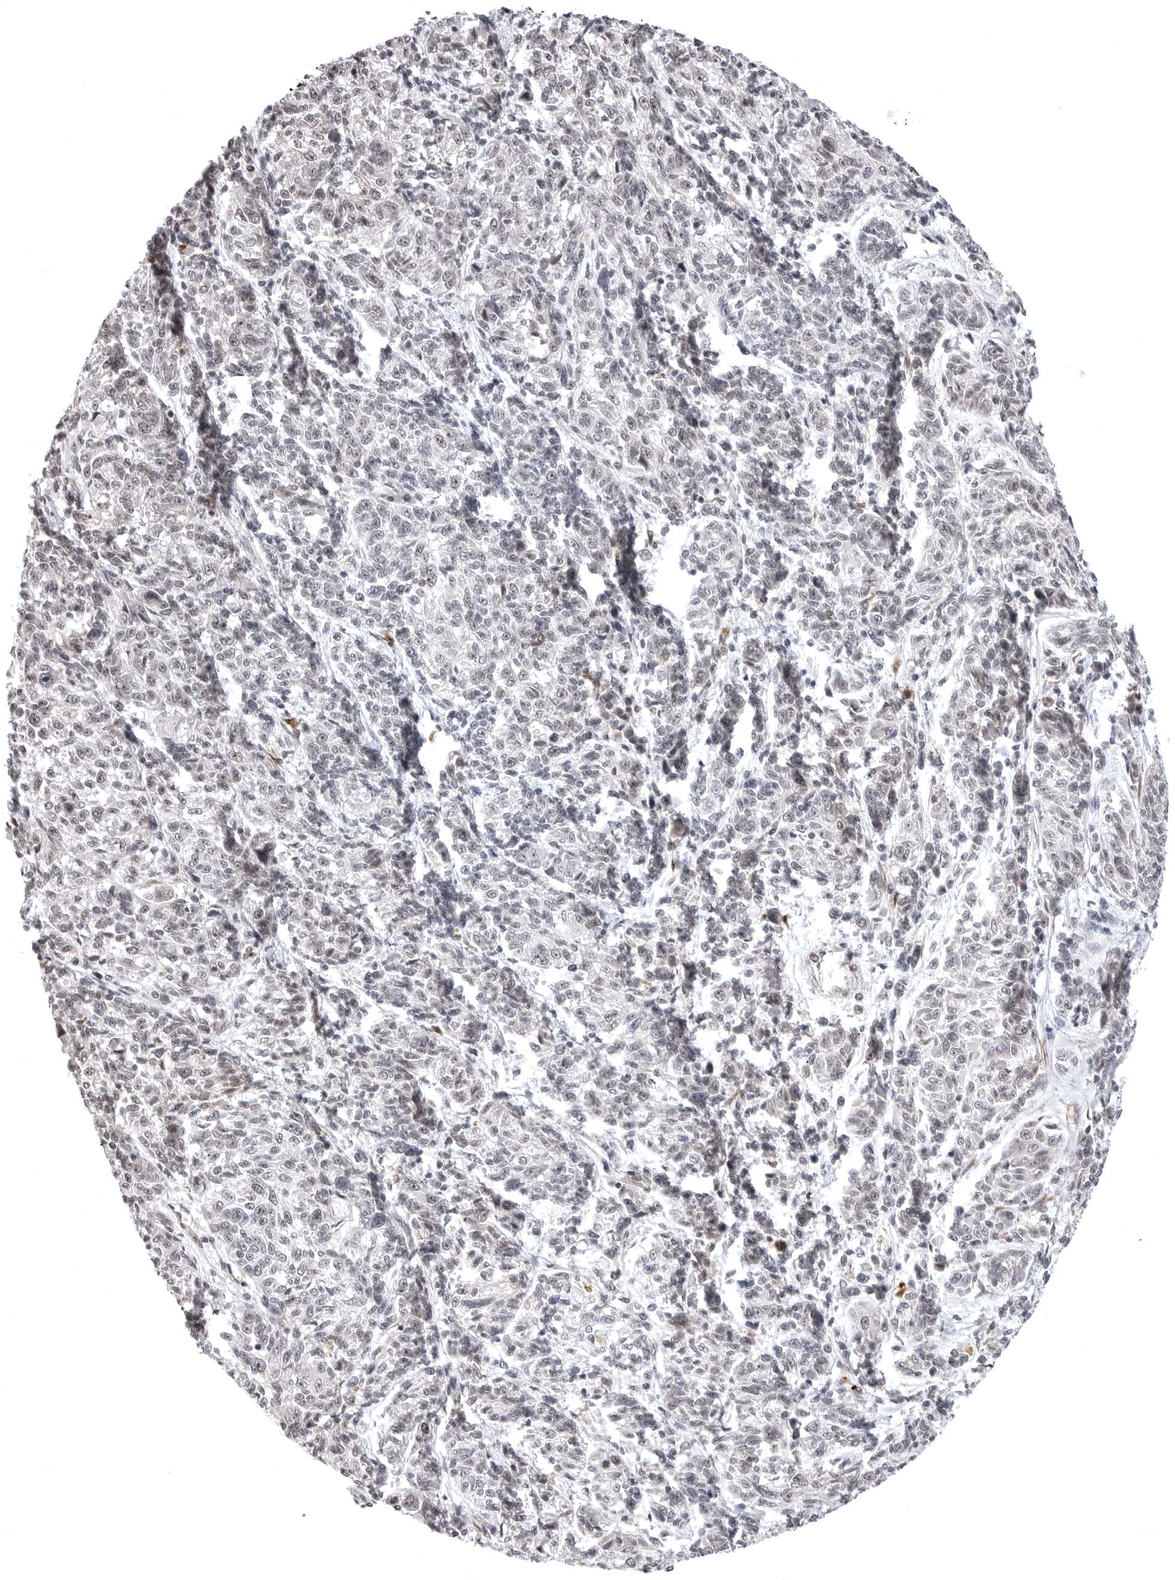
{"staining": {"intensity": "weak", "quantity": "25%-75%", "location": "nuclear"}, "tissue": "melanoma", "cell_type": "Tumor cells", "image_type": "cancer", "snomed": [{"axis": "morphology", "description": "Malignant melanoma, NOS"}, {"axis": "topography", "description": "Skin"}], "caption": "This photomicrograph displays malignant melanoma stained with immunohistochemistry to label a protein in brown. The nuclear of tumor cells show weak positivity for the protein. Nuclei are counter-stained blue.", "gene": "PHF3", "patient": {"sex": "male", "age": 53}}